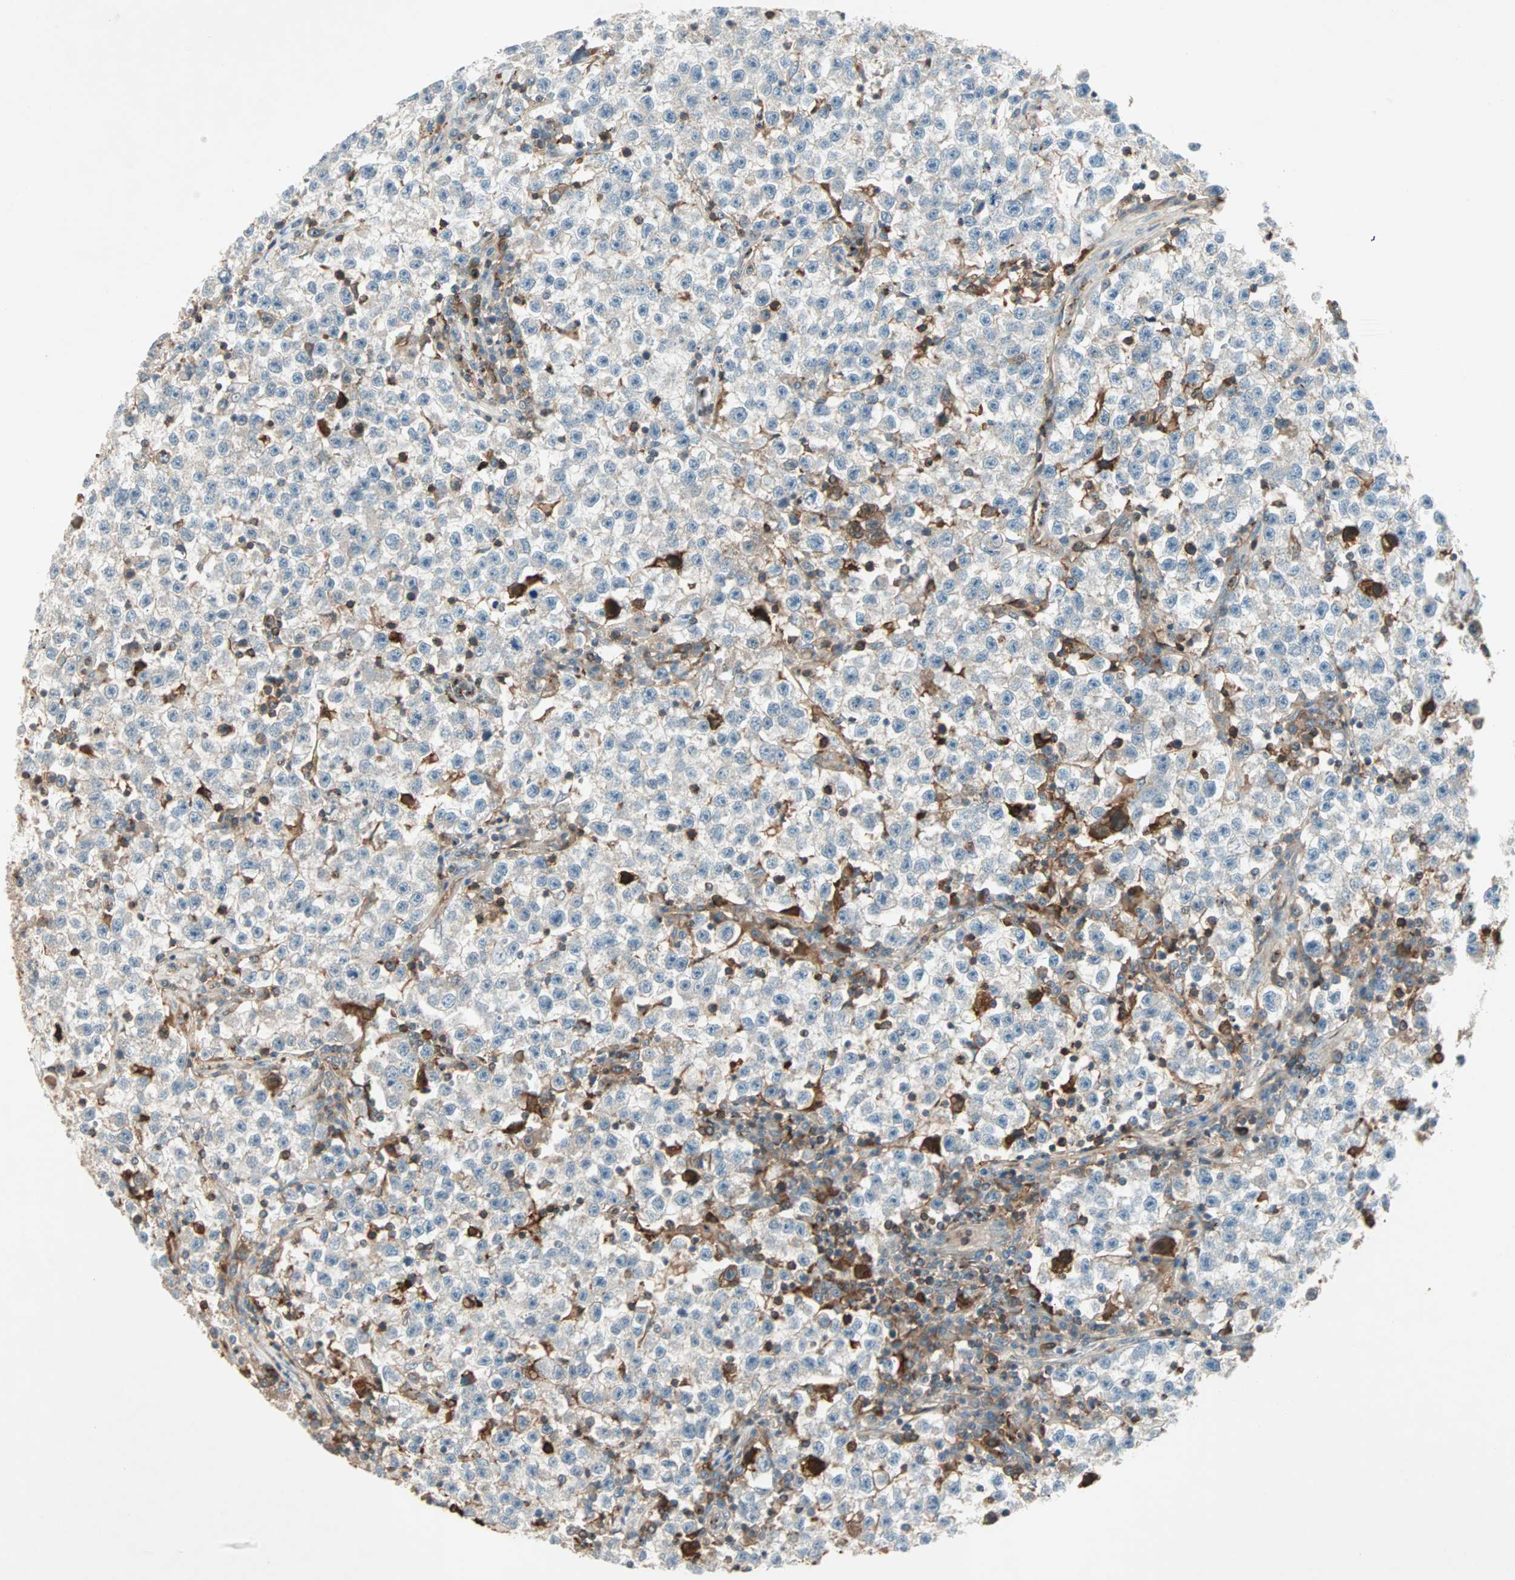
{"staining": {"intensity": "weak", "quantity": "<25%", "location": "cytoplasmic/membranous"}, "tissue": "testis cancer", "cell_type": "Tumor cells", "image_type": "cancer", "snomed": [{"axis": "morphology", "description": "Seminoma, NOS"}, {"axis": "topography", "description": "Testis"}], "caption": "The immunohistochemistry histopathology image has no significant expression in tumor cells of seminoma (testis) tissue.", "gene": "TEC", "patient": {"sex": "male", "age": 22}}